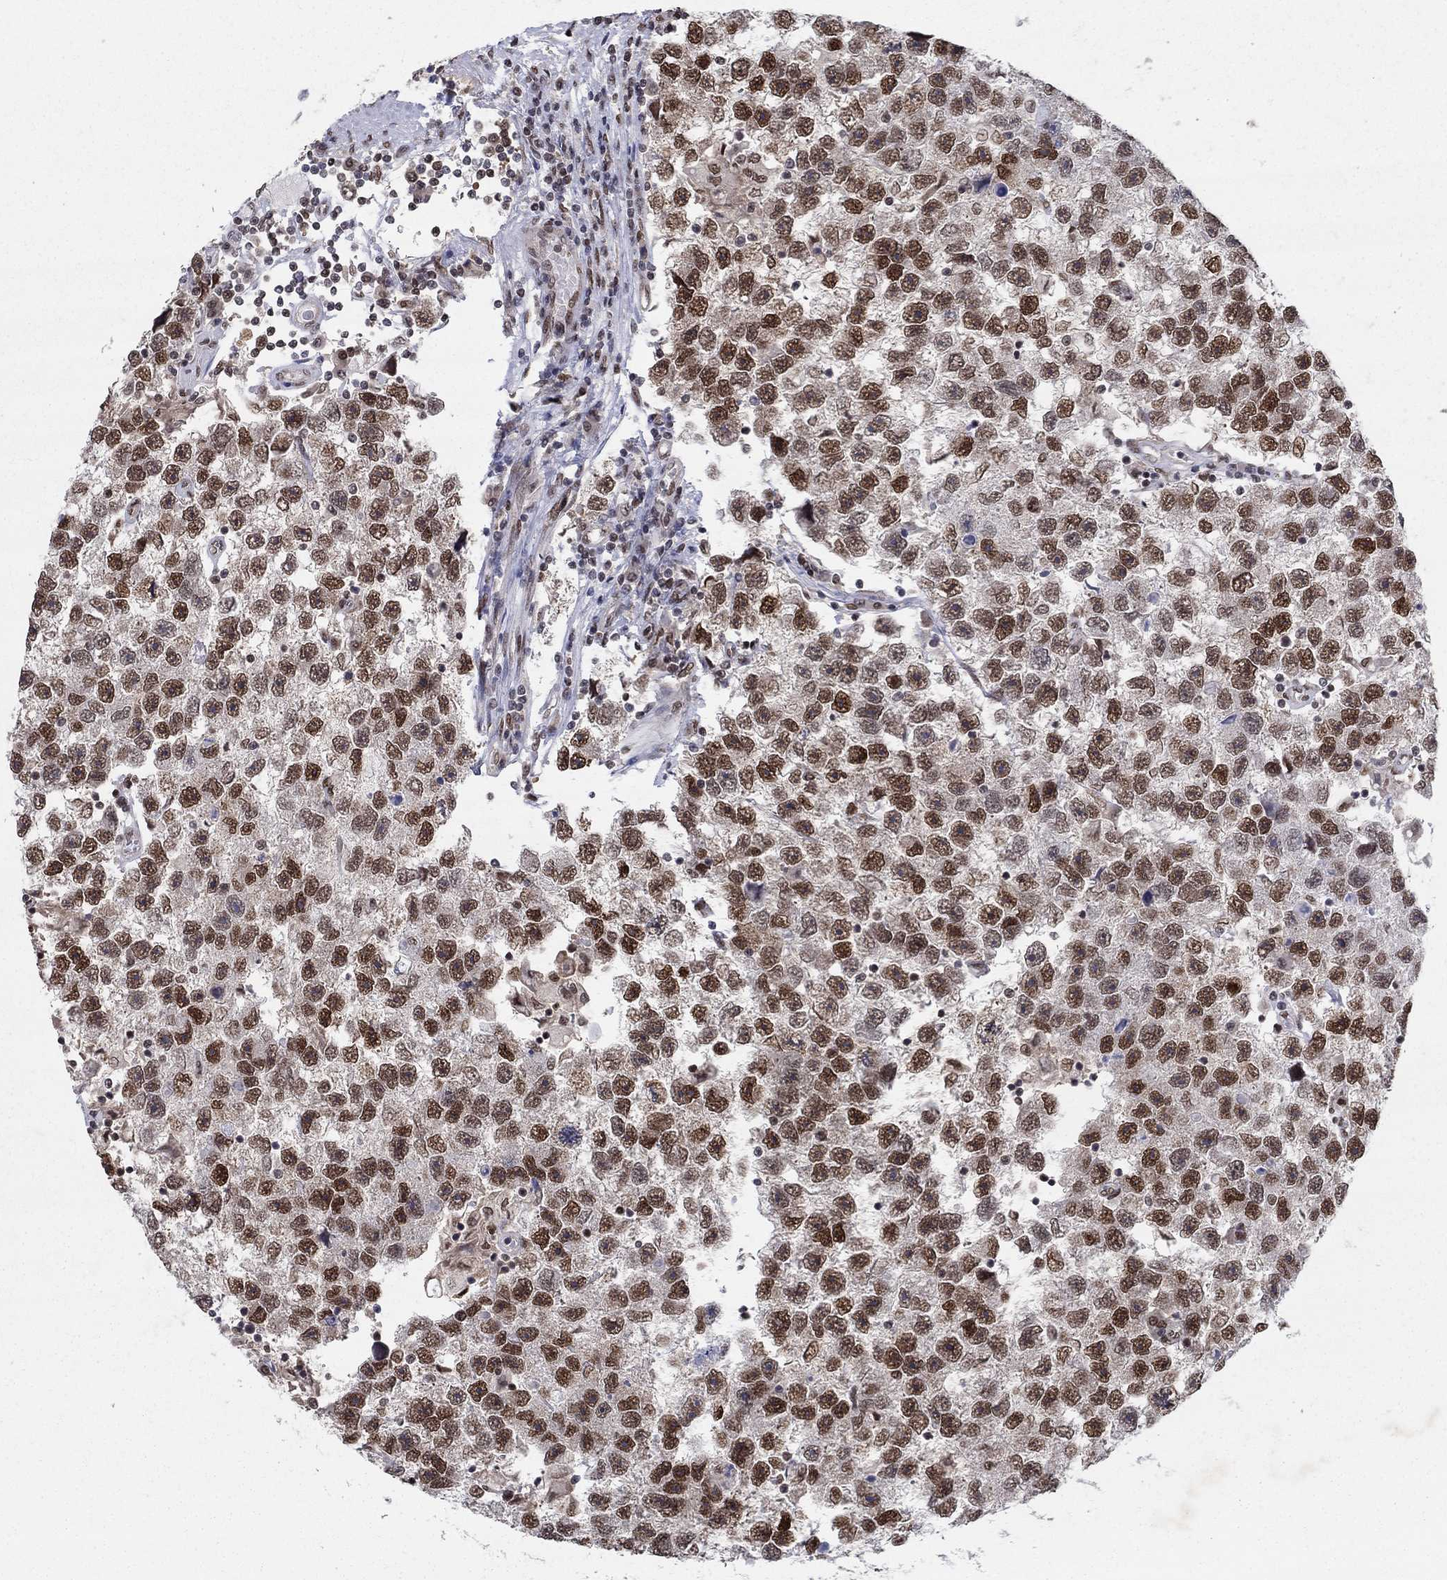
{"staining": {"intensity": "strong", "quantity": ">75%", "location": "nuclear"}, "tissue": "testis cancer", "cell_type": "Tumor cells", "image_type": "cancer", "snomed": [{"axis": "morphology", "description": "Seminoma, NOS"}, {"axis": "topography", "description": "Testis"}], "caption": "Immunohistochemistry (IHC) photomicrograph of testis seminoma stained for a protein (brown), which exhibits high levels of strong nuclear staining in approximately >75% of tumor cells.", "gene": "CENPE", "patient": {"sex": "male", "age": 26}}